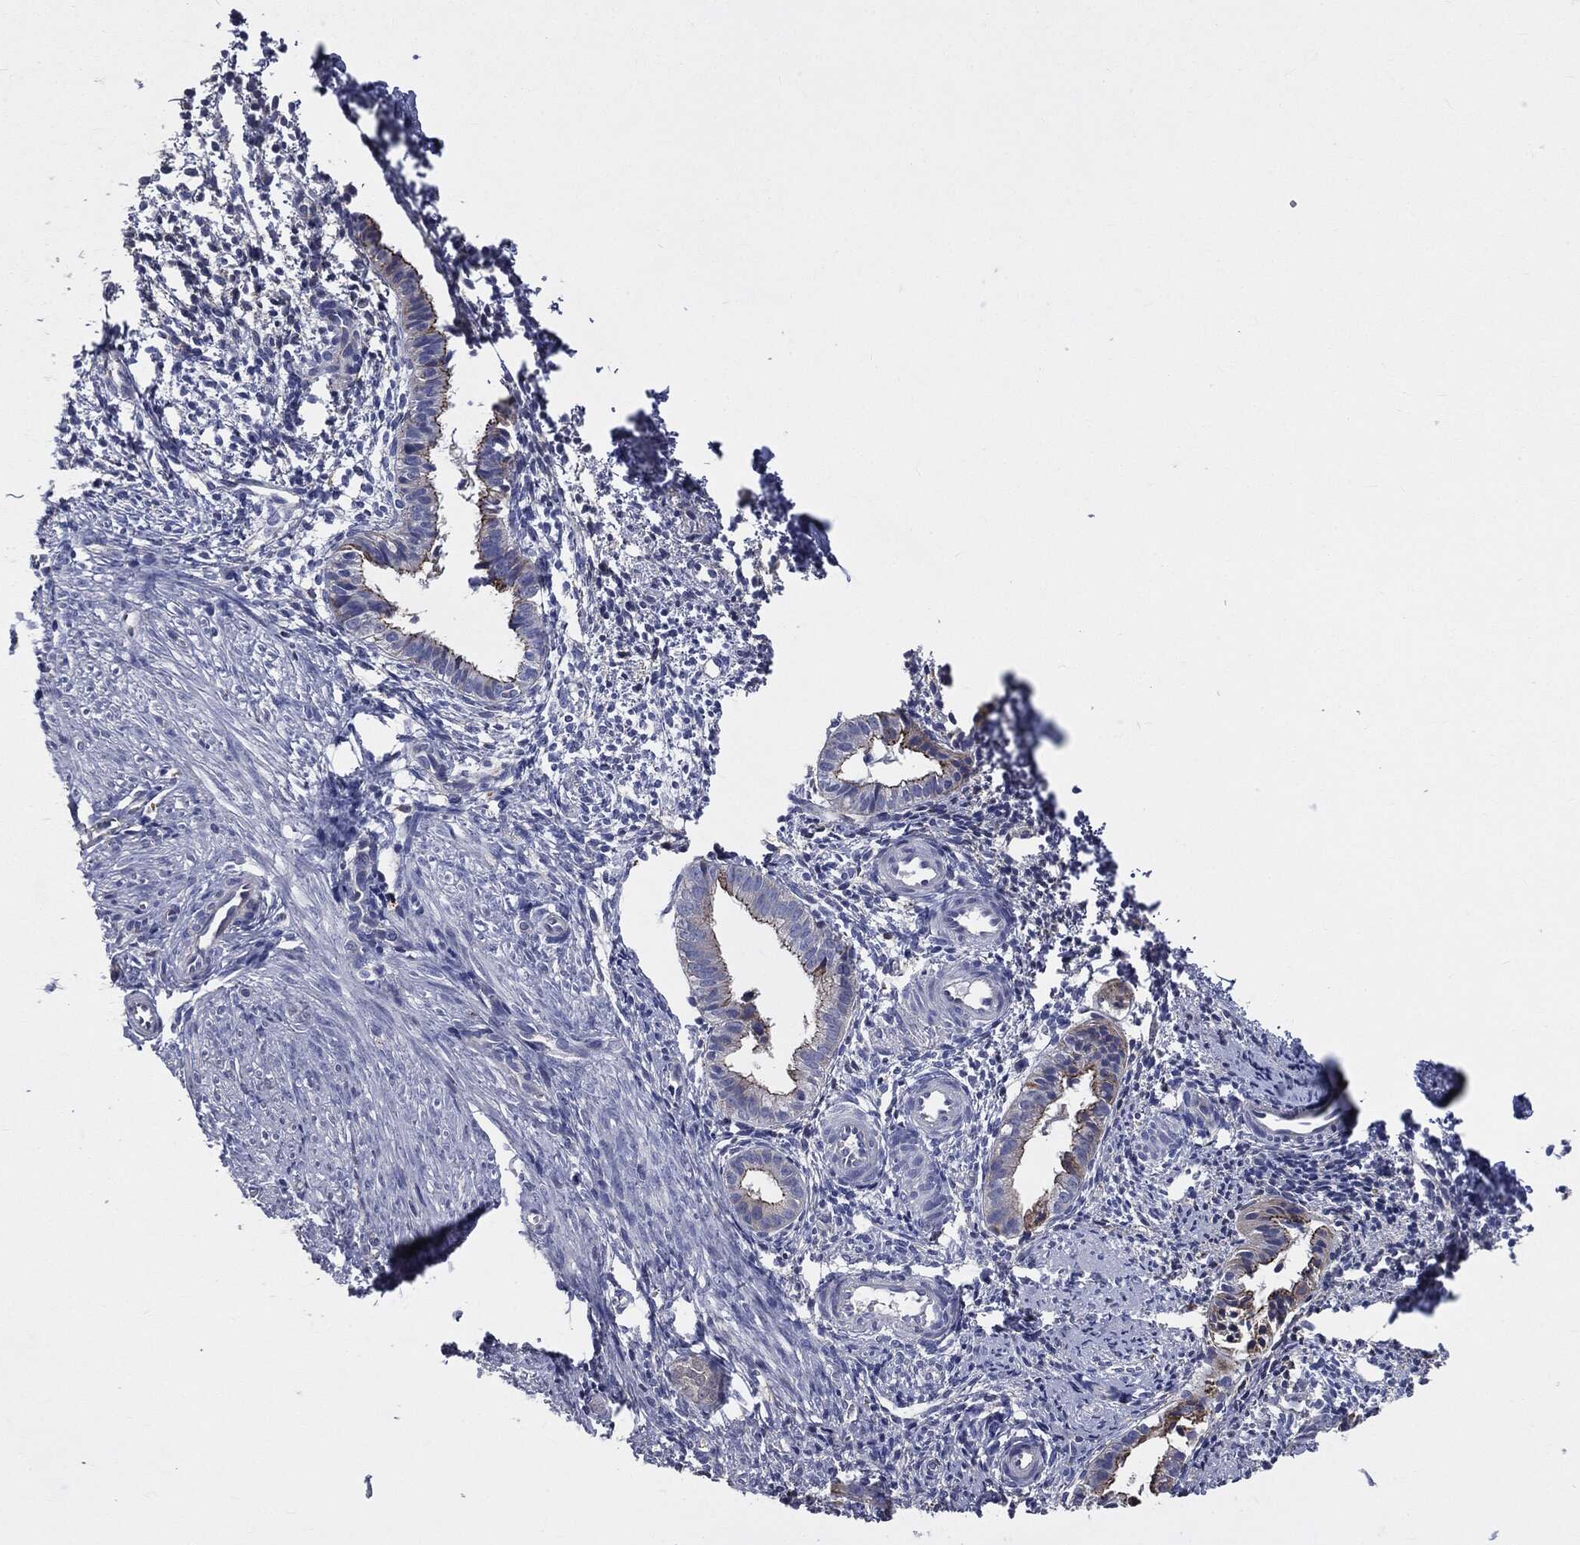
{"staining": {"intensity": "negative", "quantity": "none", "location": "none"}, "tissue": "endometrium", "cell_type": "Cells in endometrial stroma", "image_type": "normal", "snomed": [{"axis": "morphology", "description": "Normal tissue, NOS"}, {"axis": "topography", "description": "Endometrium"}], "caption": "This is a histopathology image of IHC staining of normal endometrium, which shows no expression in cells in endometrial stroma.", "gene": "PTGS2", "patient": {"sex": "female", "age": 47}}